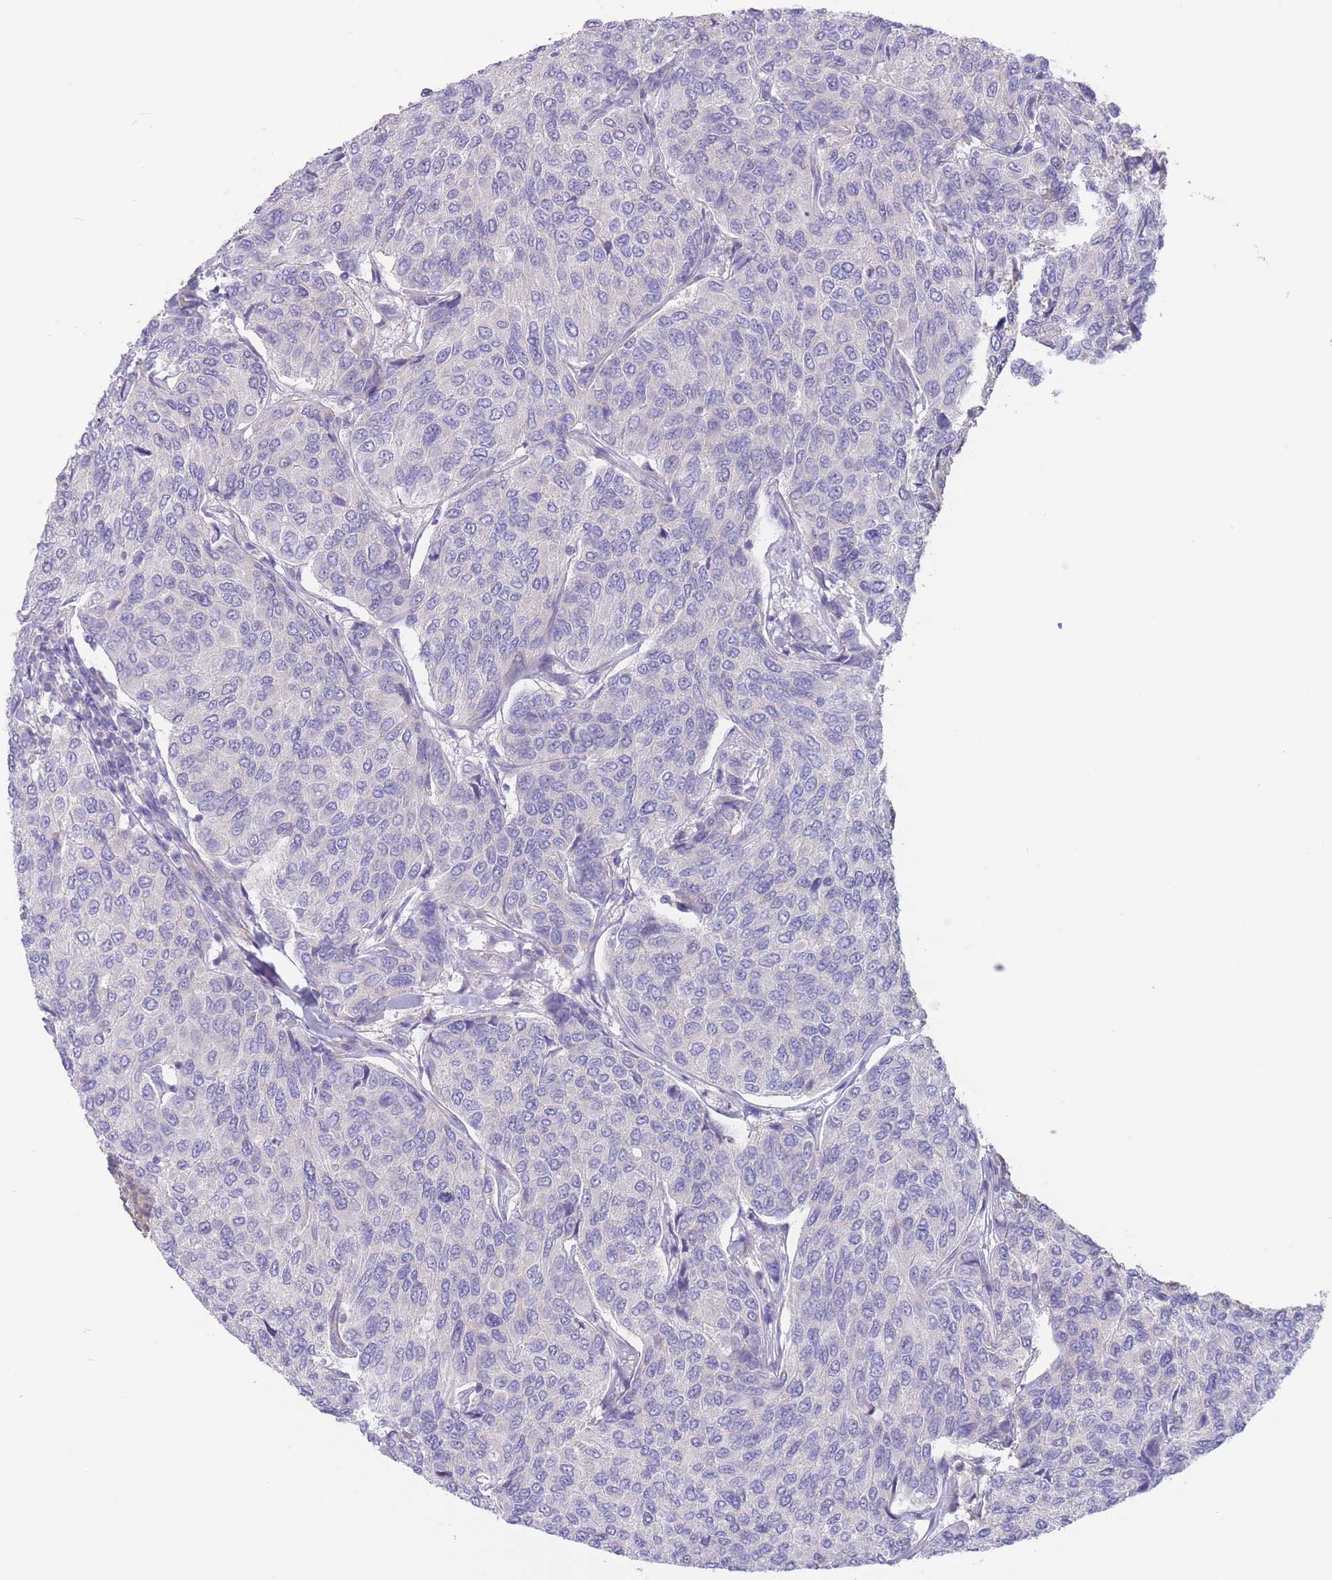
{"staining": {"intensity": "negative", "quantity": "none", "location": "none"}, "tissue": "breast cancer", "cell_type": "Tumor cells", "image_type": "cancer", "snomed": [{"axis": "morphology", "description": "Duct carcinoma"}, {"axis": "topography", "description": "Breast"}], "caption": "IHC photomicrograph of human infiltrating ductal carcinoma (breast) stained for a protein (brown), which reveals no staining in tumor cells. Nuclei are stained in blue.", "gene": "ALS2CL", "patient": {"sex": "female", "age": 55}}